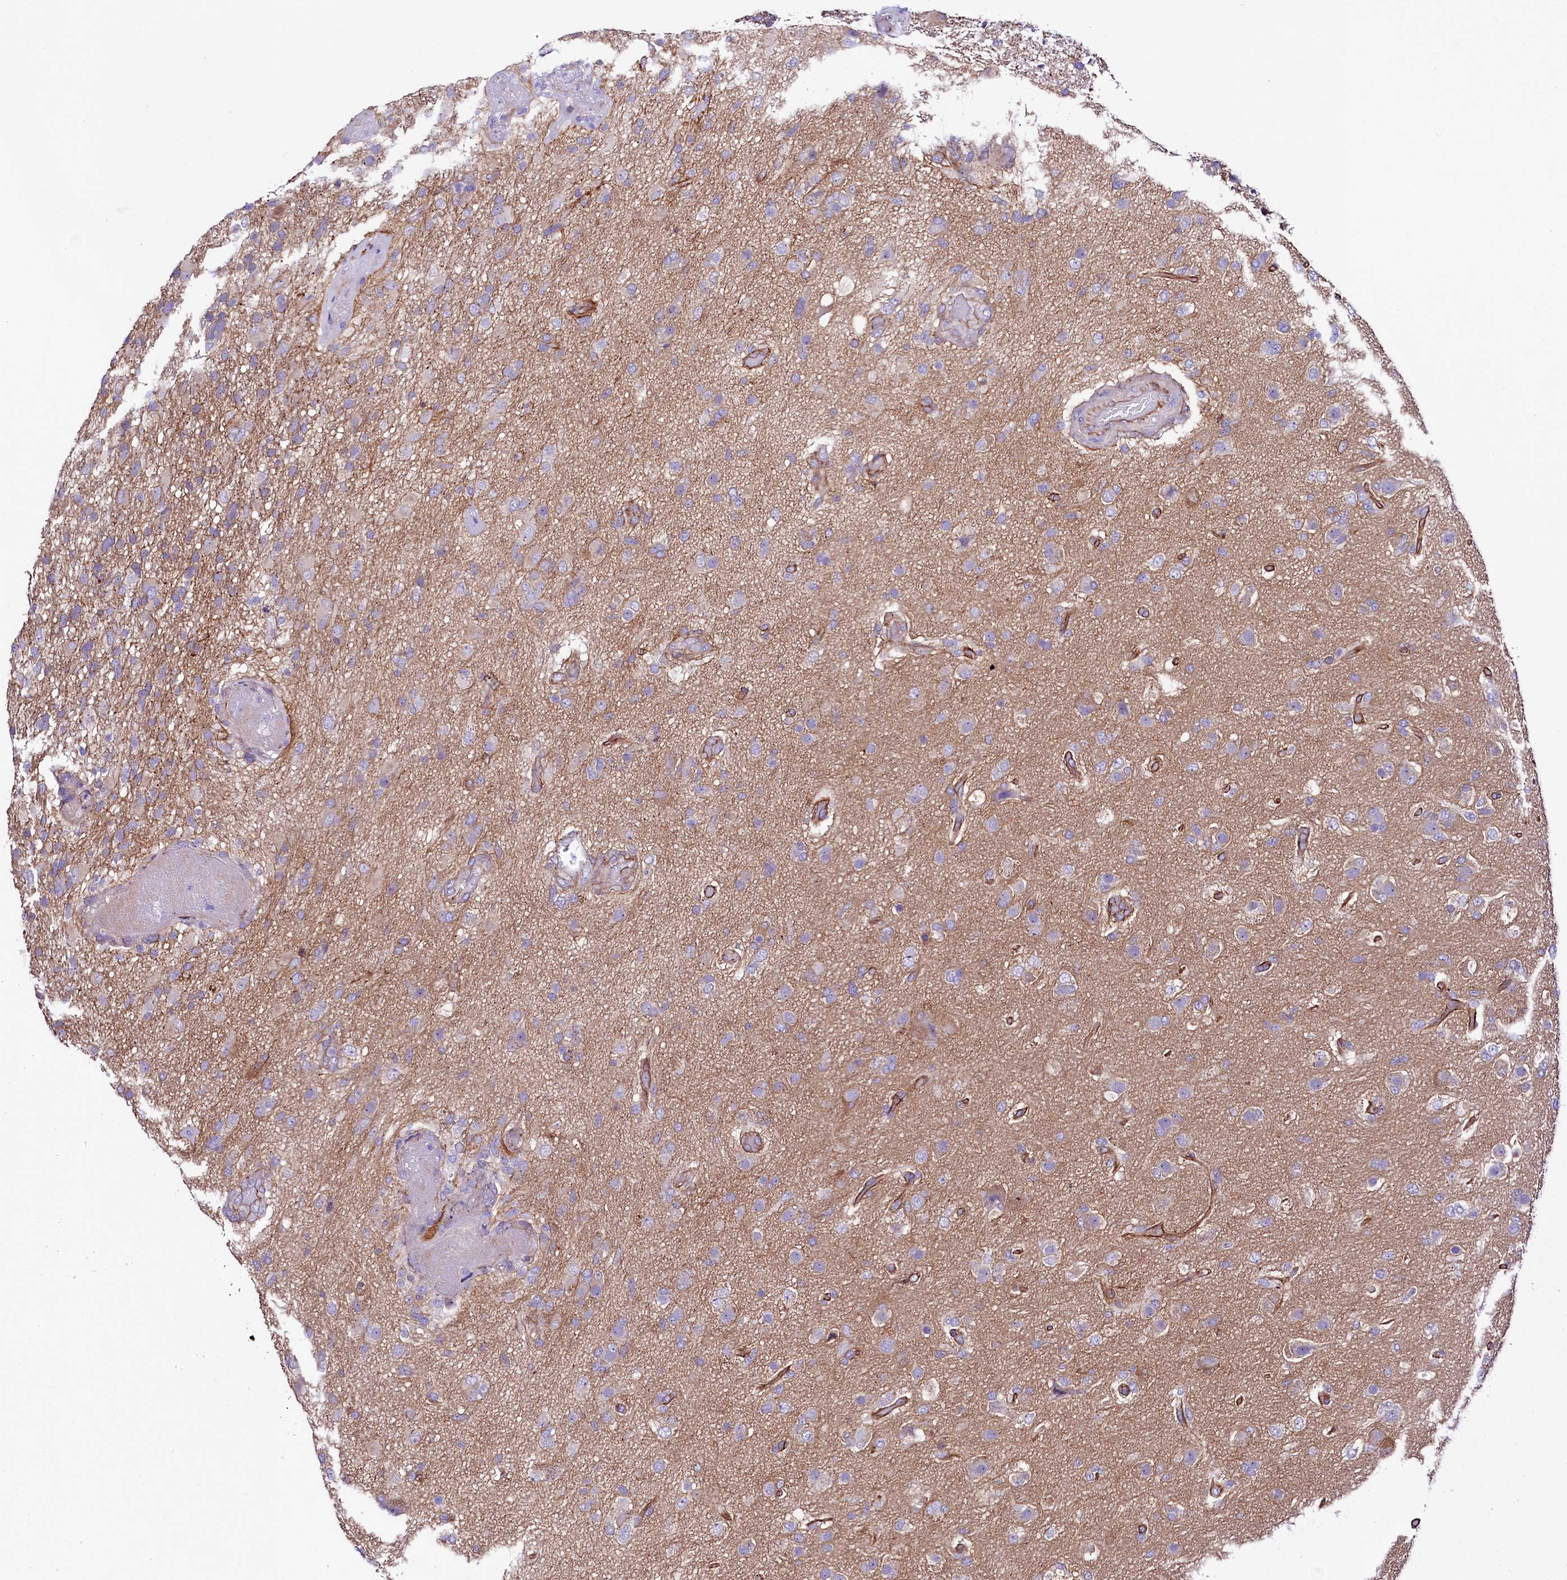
{"staining": {"intensity": "negative", "quantity": "none", "location": "none"}, "tissue": "glioma", "cell_type": "Tumor cells", "image_type": "cancer", "snomed": [{"axis": "morphology", "description": "Glioma, malignant, High grade"}, {"axis": "topography", "description": "Brain"}], "caption": "Immunohistochemistry (IHC) histopathology image of neoplastic tissue: glioma stained with DAB (3,3'-diaminobenzidine) reveals no significant protein expression in tumor cells.", "gene": "SLF1", "patient": {"sex": "female", "age": 74}}